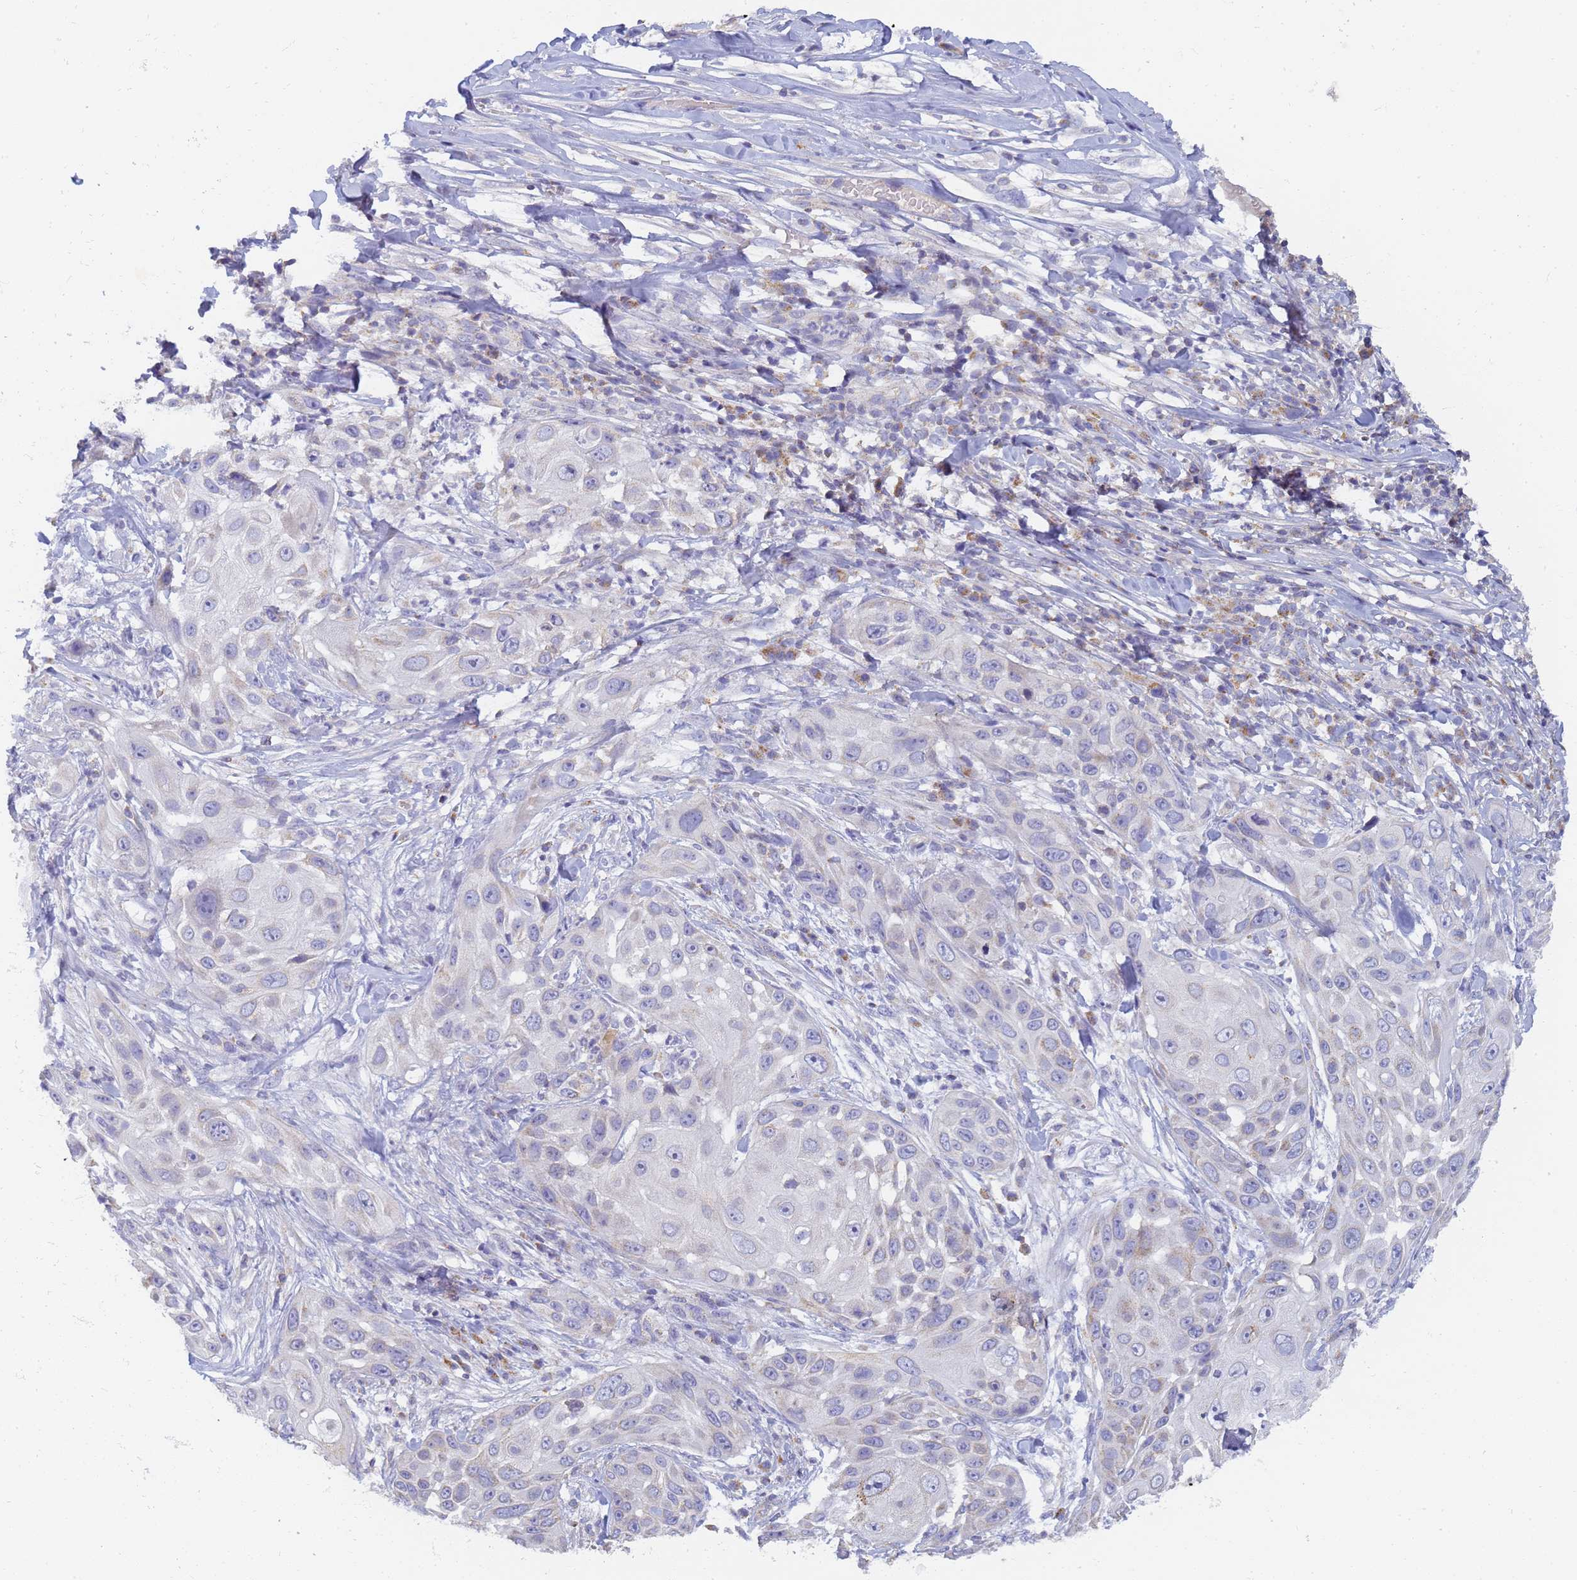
{"staining": {"intensity": "negative", "quantity": "none", "location": "none"}, "tissue": "skin cancer", "cell_type": "Tumor cells", "image_type": "cancer", "snomed": [{"axis": "morphology", "description": "Squamous cell carcinoma, NOS"}, {"axis": "topography", "description": "Skin"}], "caption": "High magnification brightfield microscopy of skin cancer stained with DAB (3,3'-diaminobenzidine) (brown) and counterstained with hematoxylin (blue): tumor cells show no significant positivity.", "gene": "UTP23", "patient": {"sex": "female", "age": 44}}